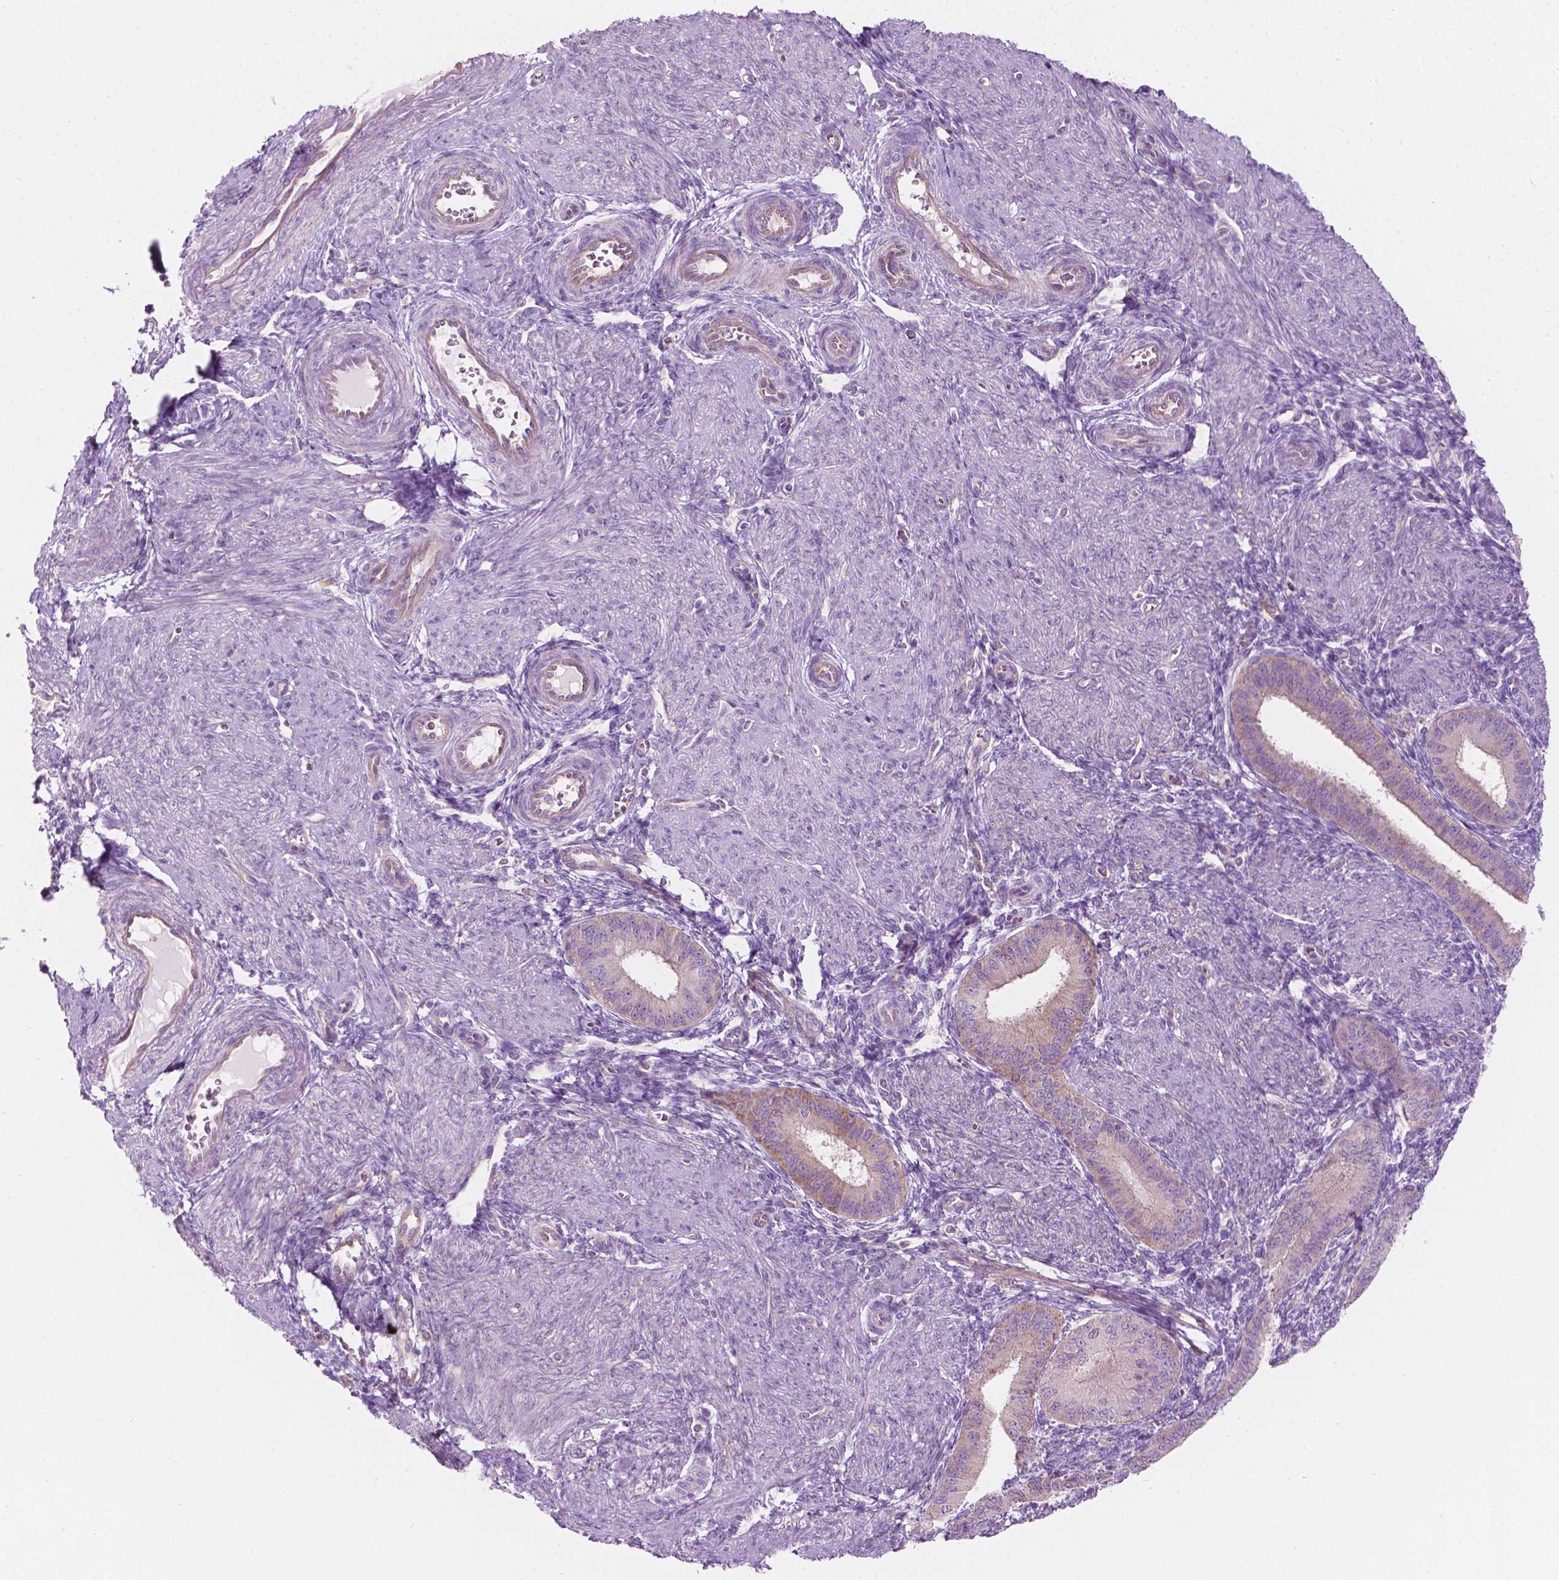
{"staining": {"intensity": "negative", "quantity": "none", "location": "none"}, "tissue": "endometrium", "cell_type": "Cells in endometrial stroma", "image_type": "normal", "snomed": [{"axis": "morphology", "description": "Normal tissue, NOS"}, {"axis": "topography", "description": "Endometrium"}], "caption": "A histopathology image of endometrium stained for a protein exhibits no brown staining in cells in endometrial stroma. (DAB (3,3'-diaminobenzidine) immunohistochemistry, high magnification).", "gene": "NOS1AP", "patient": {"sex": "female", "age": 39}}